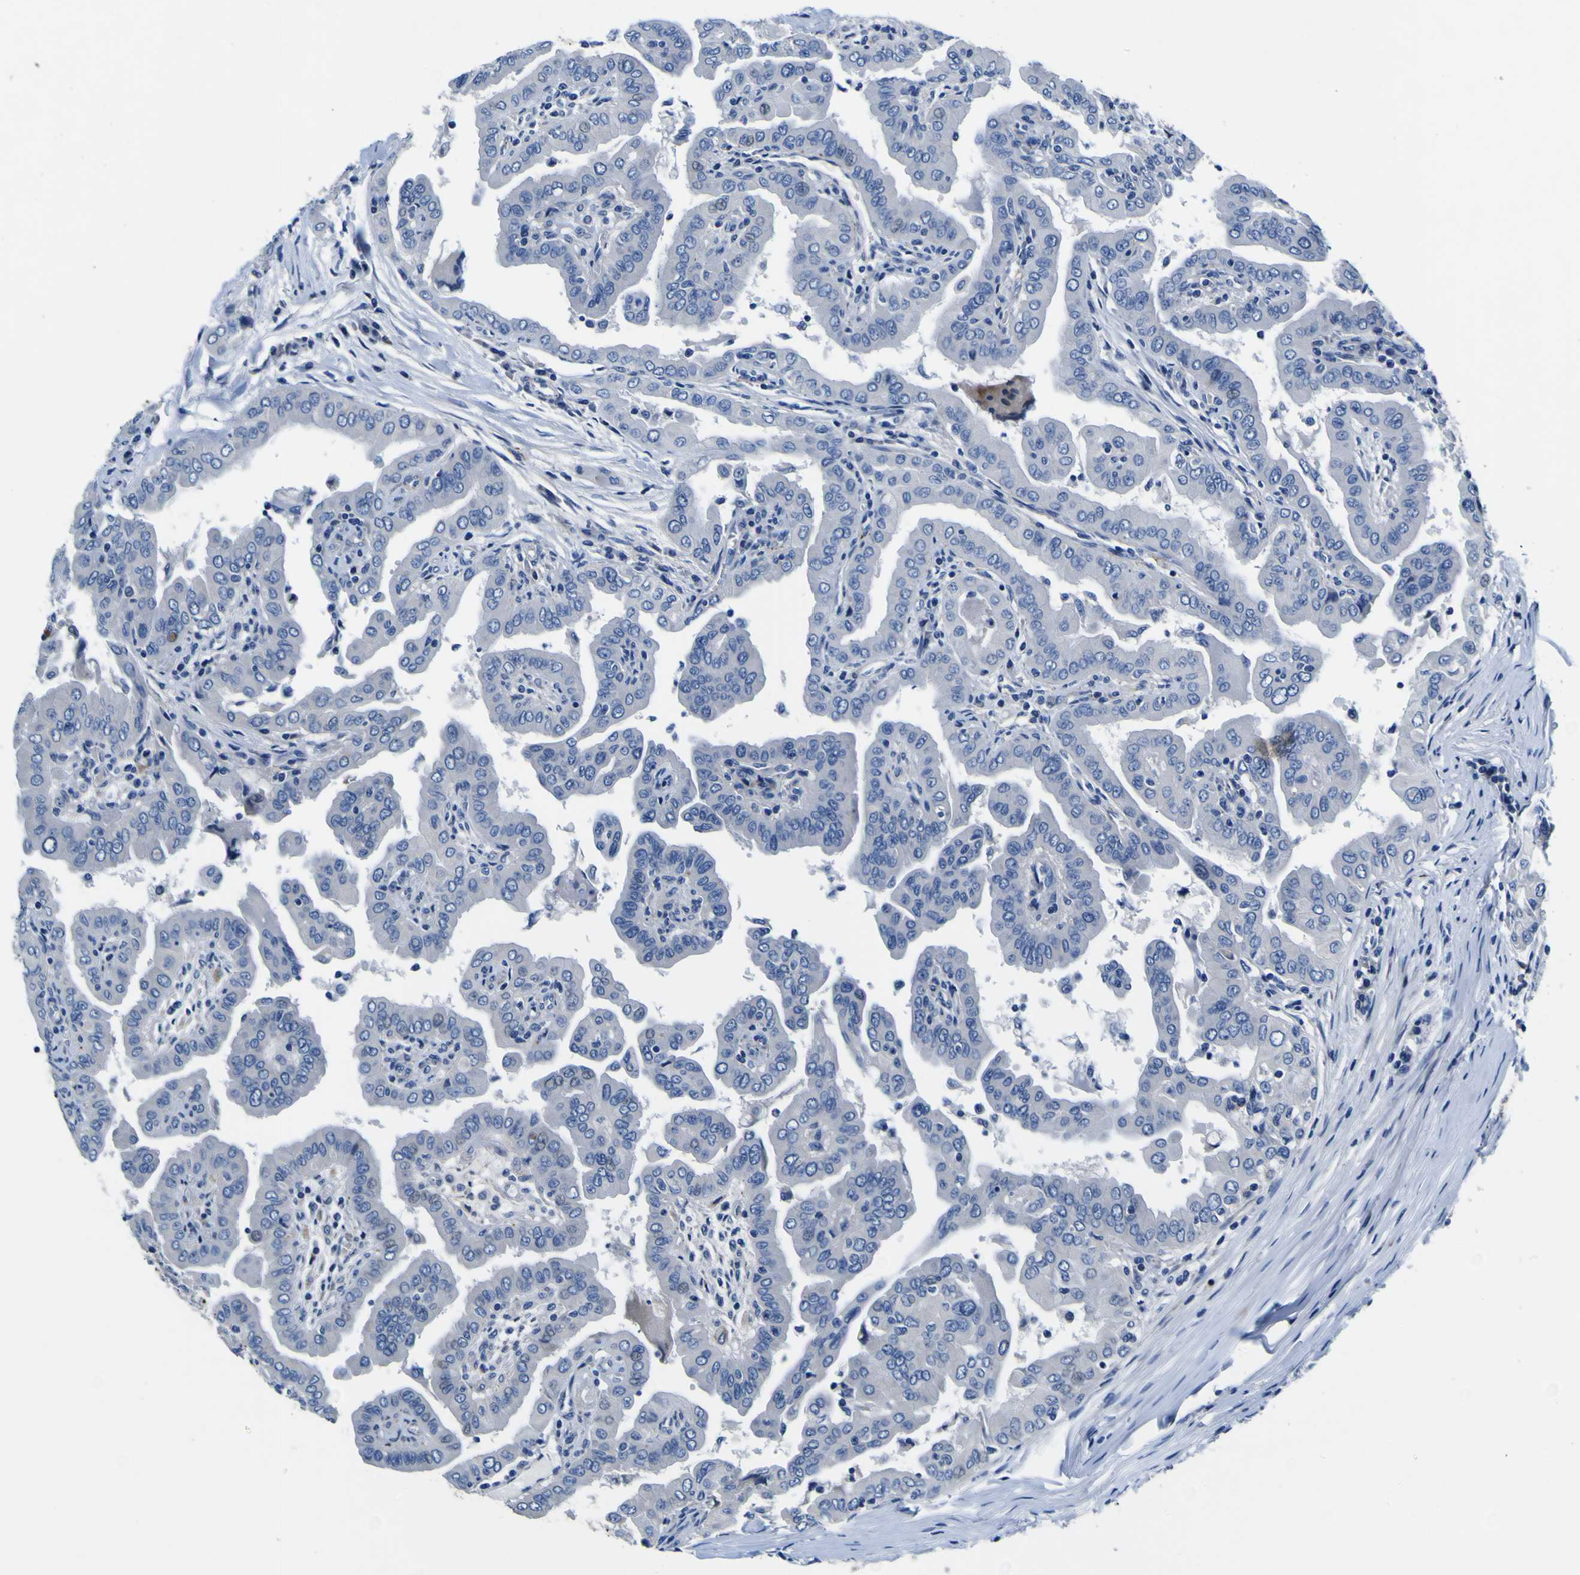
{"staining": {"intensity": "negative", "quantity": "none", "location": "none"}, "tissue": "thyroid cancer", "cell_type": "Tumor cells", "image_type": "cancer", "snomed": [{"axis": "morphology", "description": "Papillary adenocarcinoma, NOS"}, {"axis": "topography", "description": "Thyroid gland"}], "caption": "Tumor cells show no significant expression in thyroid cancer.", "gene": "AGAP3", "patient": {"sex": "male", "age": 33}}